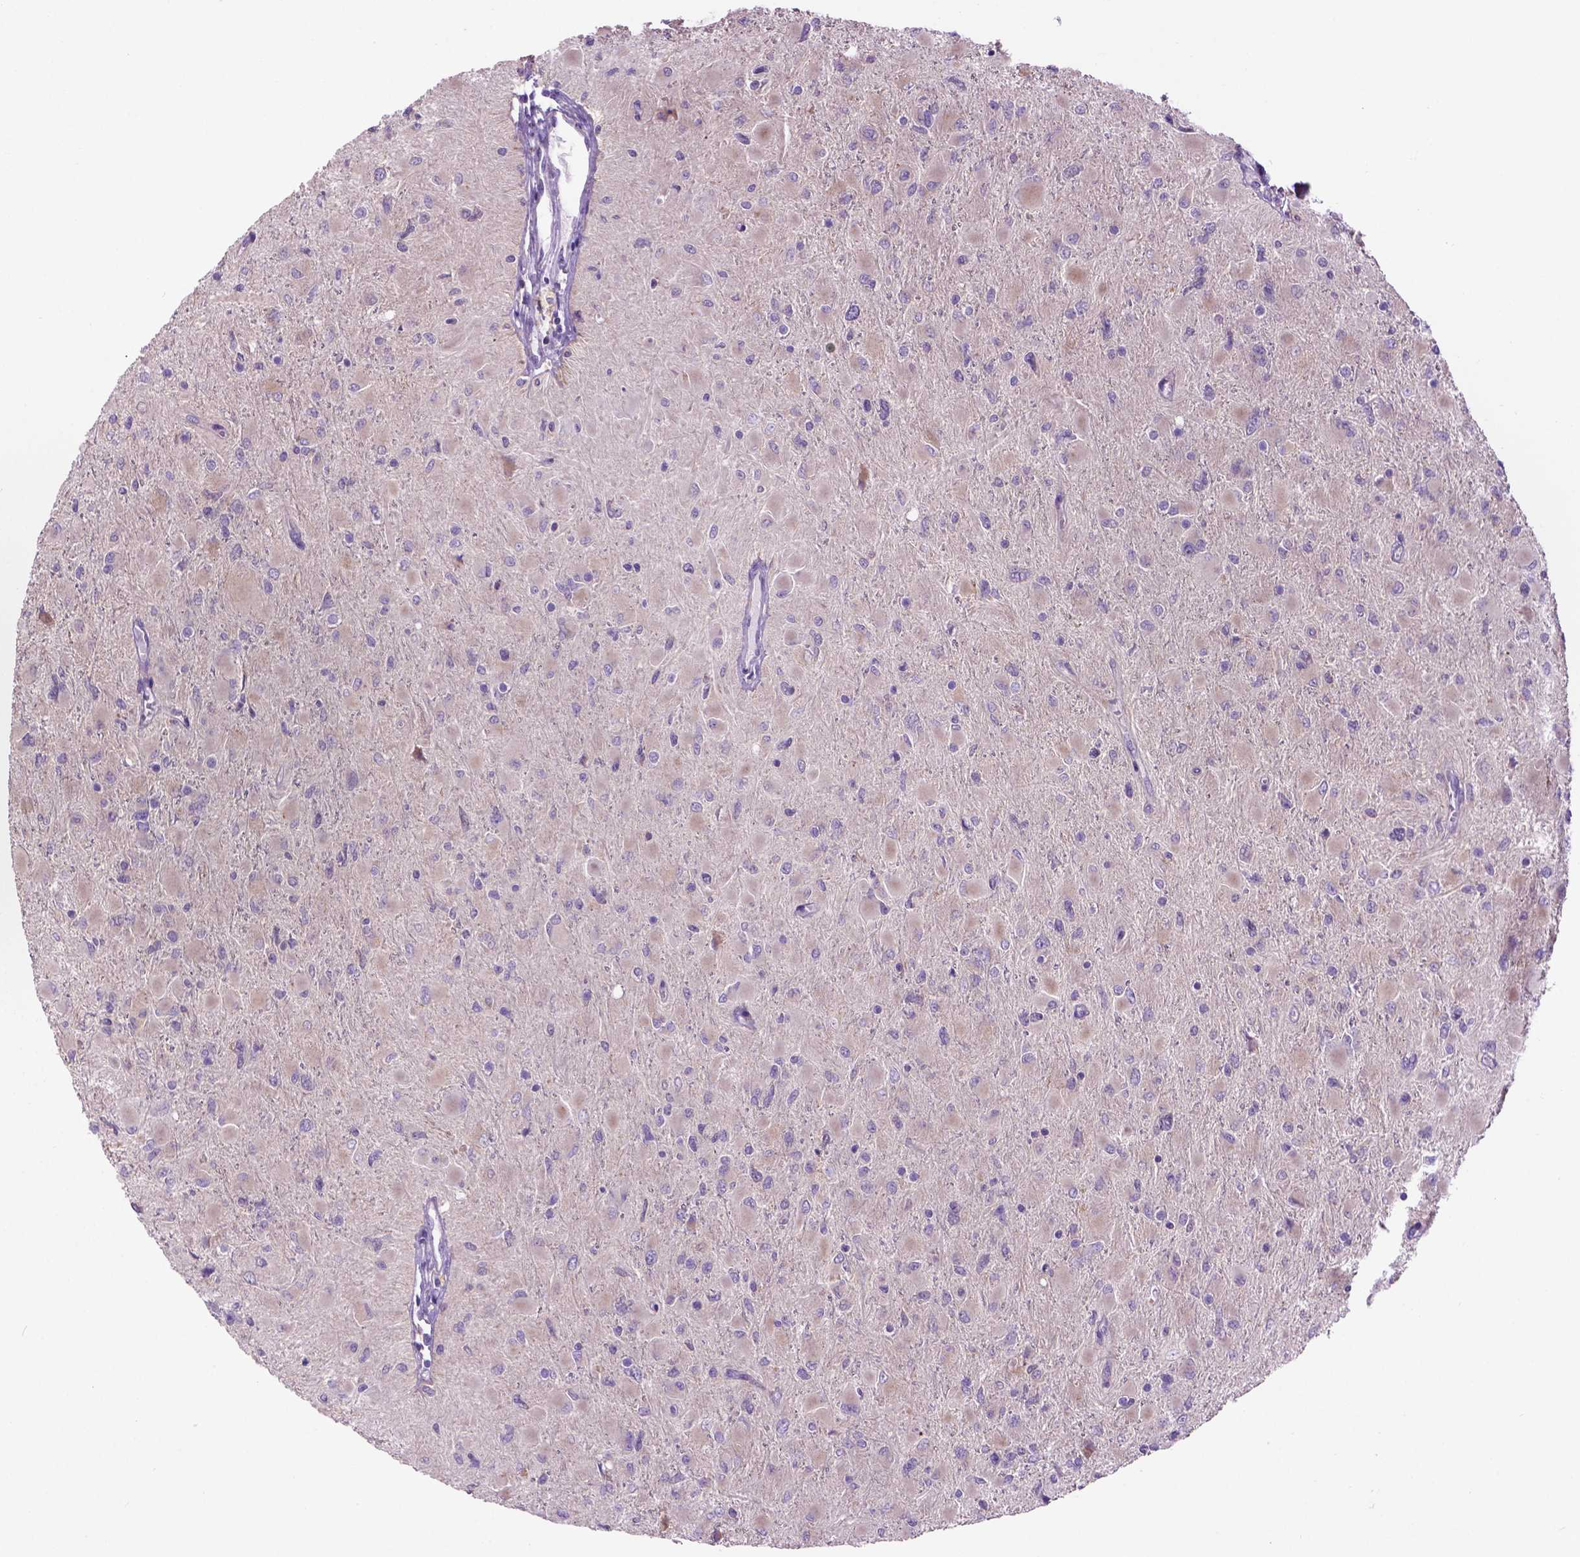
{"staining": {"intensity": "negative", "quantity": "none", "location": "none"}, "tissue": "glioma", "cell_type": "Tumor cells", "image_type": "cancer", "snomed": [{"axis": "morphology", "description": "Glioma, malignant, High grade"}, {"axis": "topography", "description": "Cerebral cortex"}], "caption": "IHC photomicrograph of neoplastic tissue: malignant glioma (high-grade) stained with DAB shows no significant protein expression in tumor cells. Brightfield microscopy of immunohistochemistry stained with DAB (brown) and hematoxylin (blue), captured at high magnification.", "gene": "CDH7", "patient": {"sex": "female", "age": 36}}